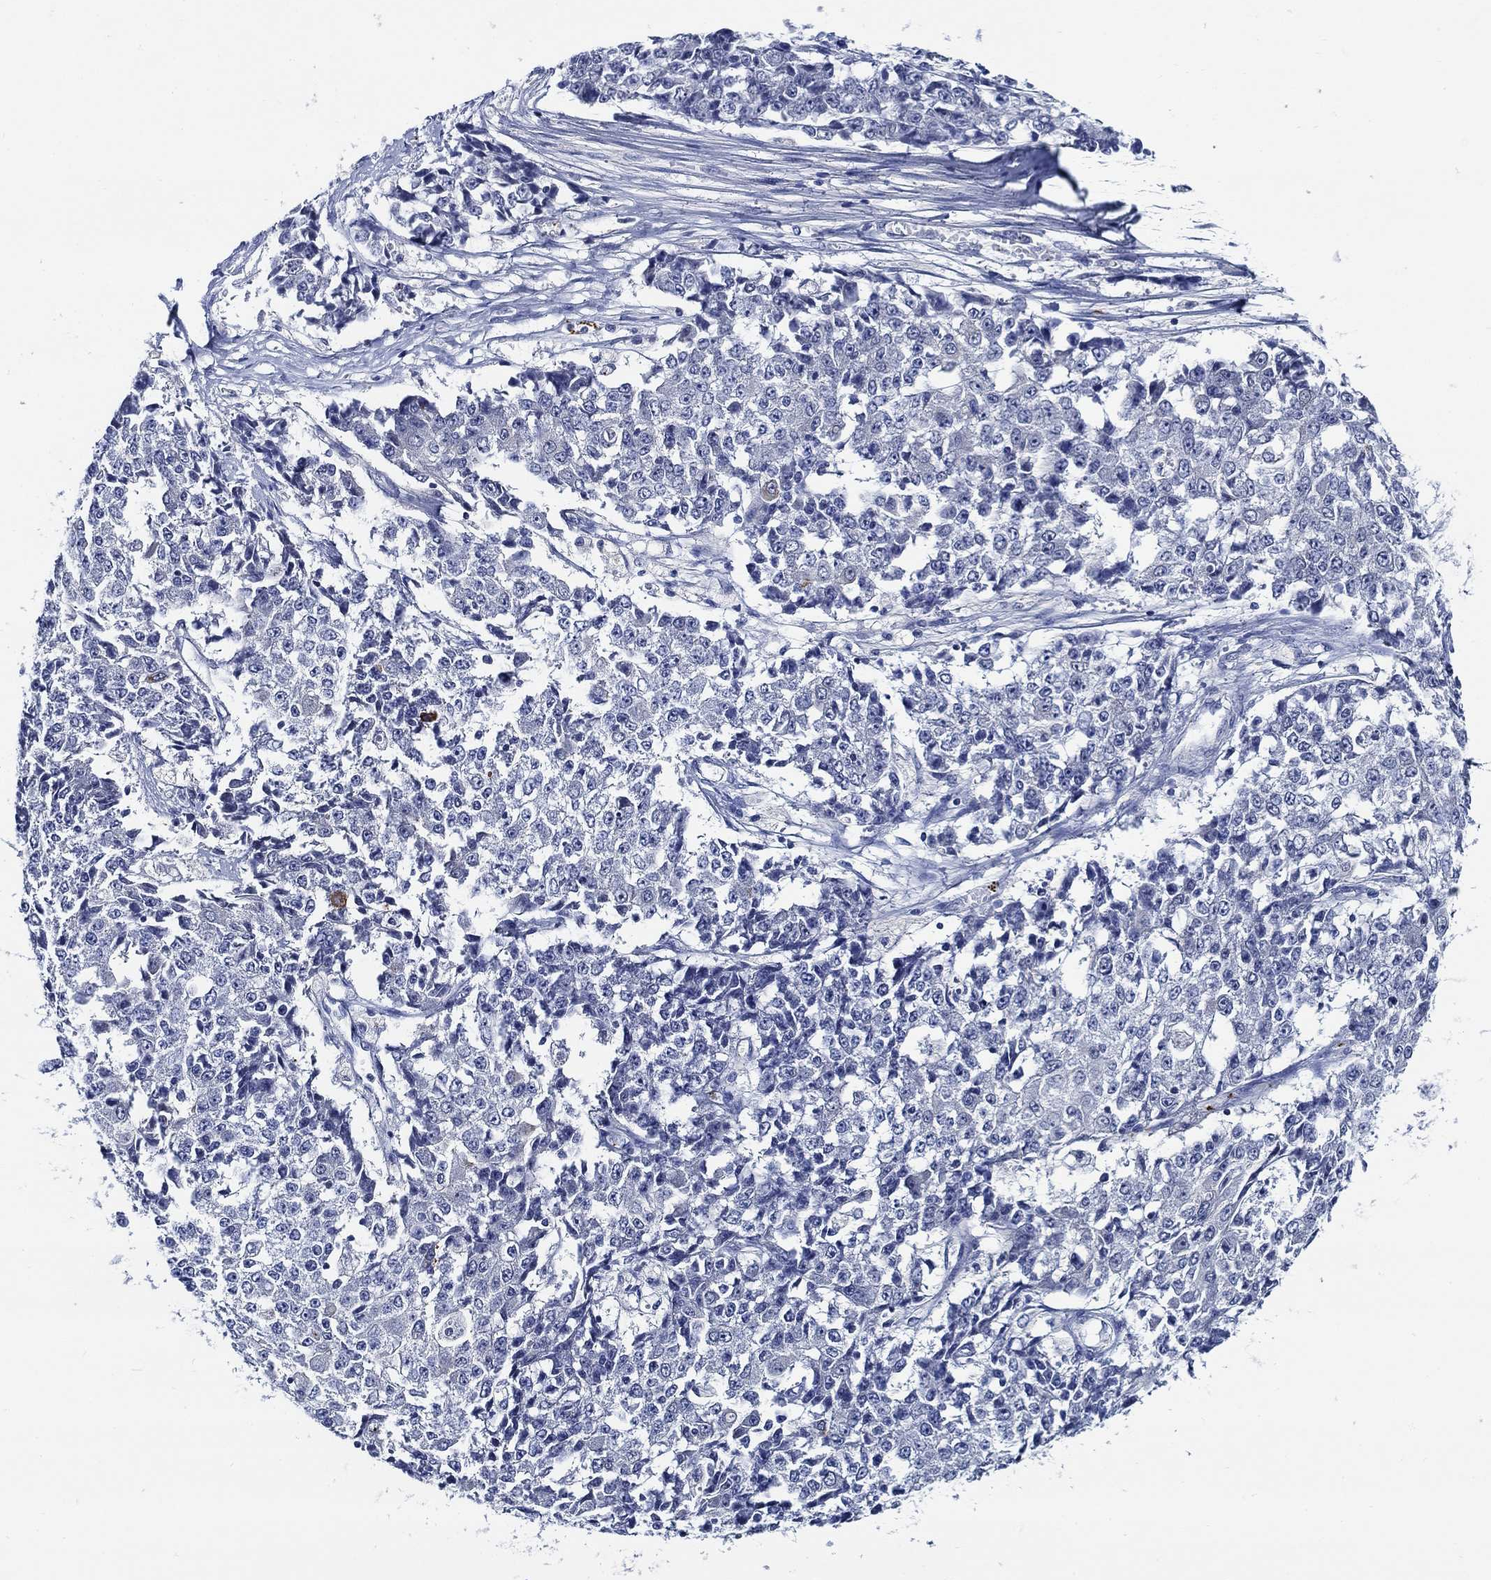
{"staining": {"intensity": "negative", "quantity": "none", "location": "none"}, "tissue": "ovarian cancer", "cell_type": "Tumor cells", "image_type": "cancer", "snomed": [{"axis": "morphology", "description": "Carcinoma, endometroid"}, {"axis": "topography", "description": "Ovary"}], "caption": "The IHC micrograph has no significant expression in tumor cells of endometroid carcinoma (ovarian) tissue.", "gene": "ALOX12", "patient": {"sex": "female", "age": 42}}